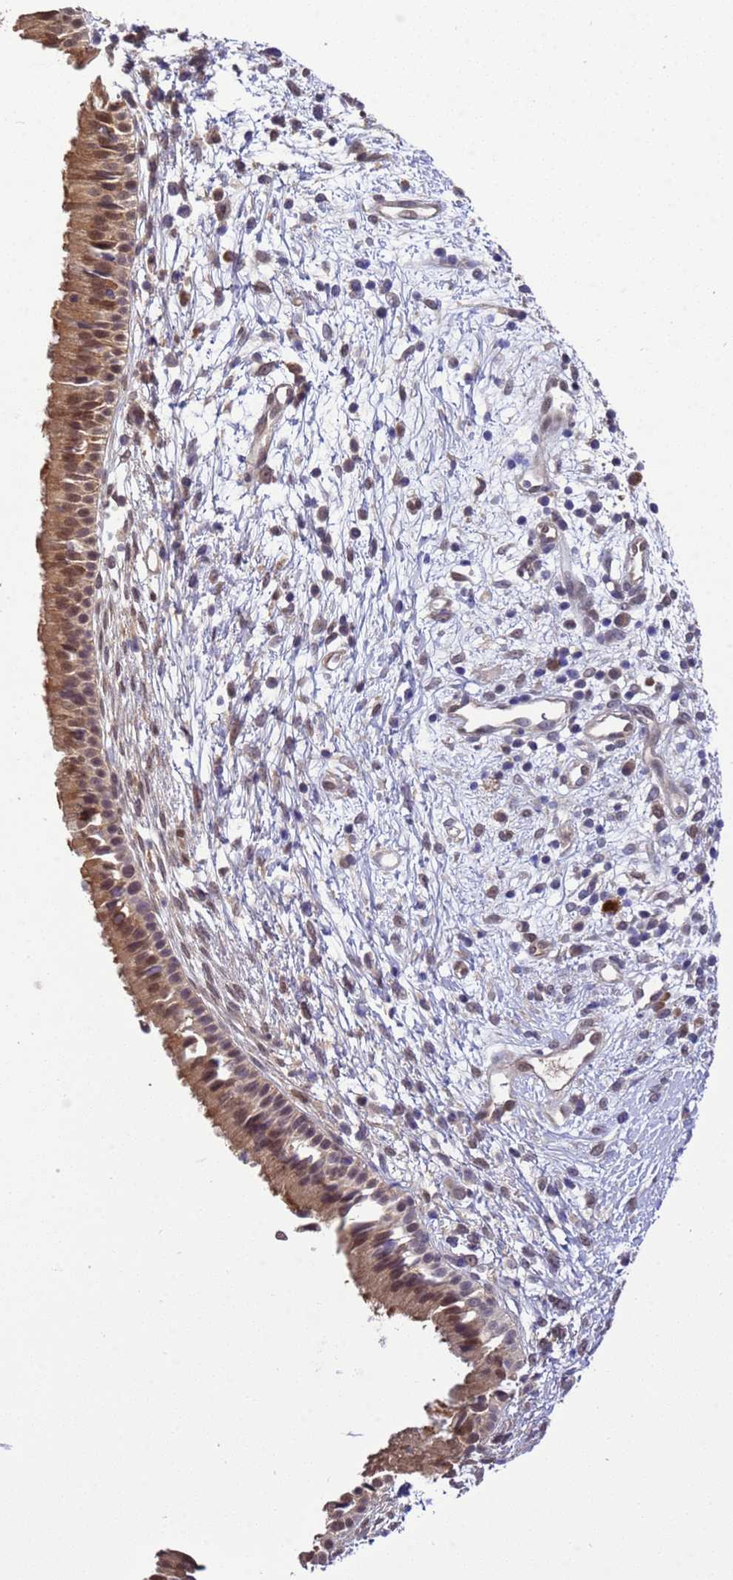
{"staining": {"intensity": "moderate", "quantity": ">75%", "location": "cytoplasmic/membranous,nuclear"}, "tissue": "nasopharynx", "cell_type": "Respiratory epithelial cells", "image_type": "normal", "snomed": [{"axis": "morphology", "description": "Normal tissue, NOS"}, {"axis": "topography", "description": "Nasopharynx"}], "caption": "The photomicrograph demonstrates immunohistochemical staining of benign nasopharynx. There is moderate cytoplasmic/membranous,nuclear expression is seen in about >75% of respiratory epithelial cells.", "gene": "ZFP69B", "patient": {"sex": "male", "age": 22}}